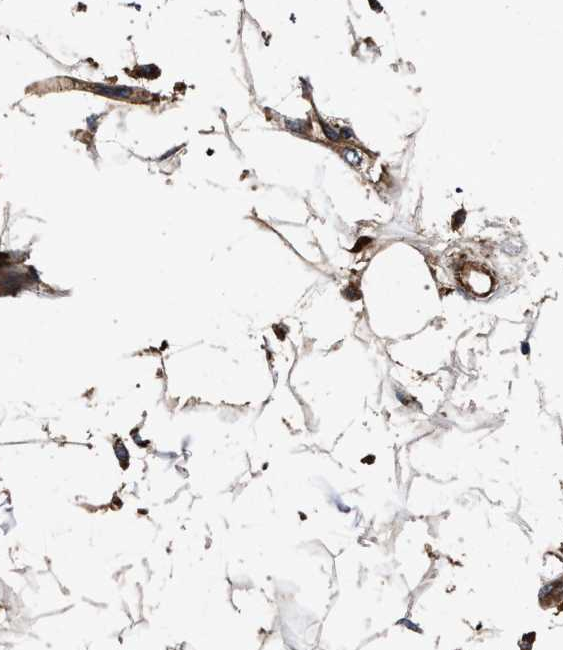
{"staining": {"intensity": "weak", "quantity": "25%-75%", "location": "cytoplasmic/membranous"}, "tissue": "adipose tissue", "cell_type": "Adipocytes", "image_type": "normal", "snomed": [{"axis": "morphology", "description": "Squamous cell carcinoma, NOS"}, {"axis": "topography", "description": "Skin"}], "caption": "DAB immunohistochemical staining of normal adipose tissue demonstrates weak cytoplasmic/membranous protein expression in approximately 25%-75% of adipocytes. (Stains: DAB (3,3'-diaminobenzidine) in brown, nuclei in blue, Microscopy: brightfield microscopy at high magnification).", "gene": "MARCKS", "patient": {"sex": "male", "age": 83}}